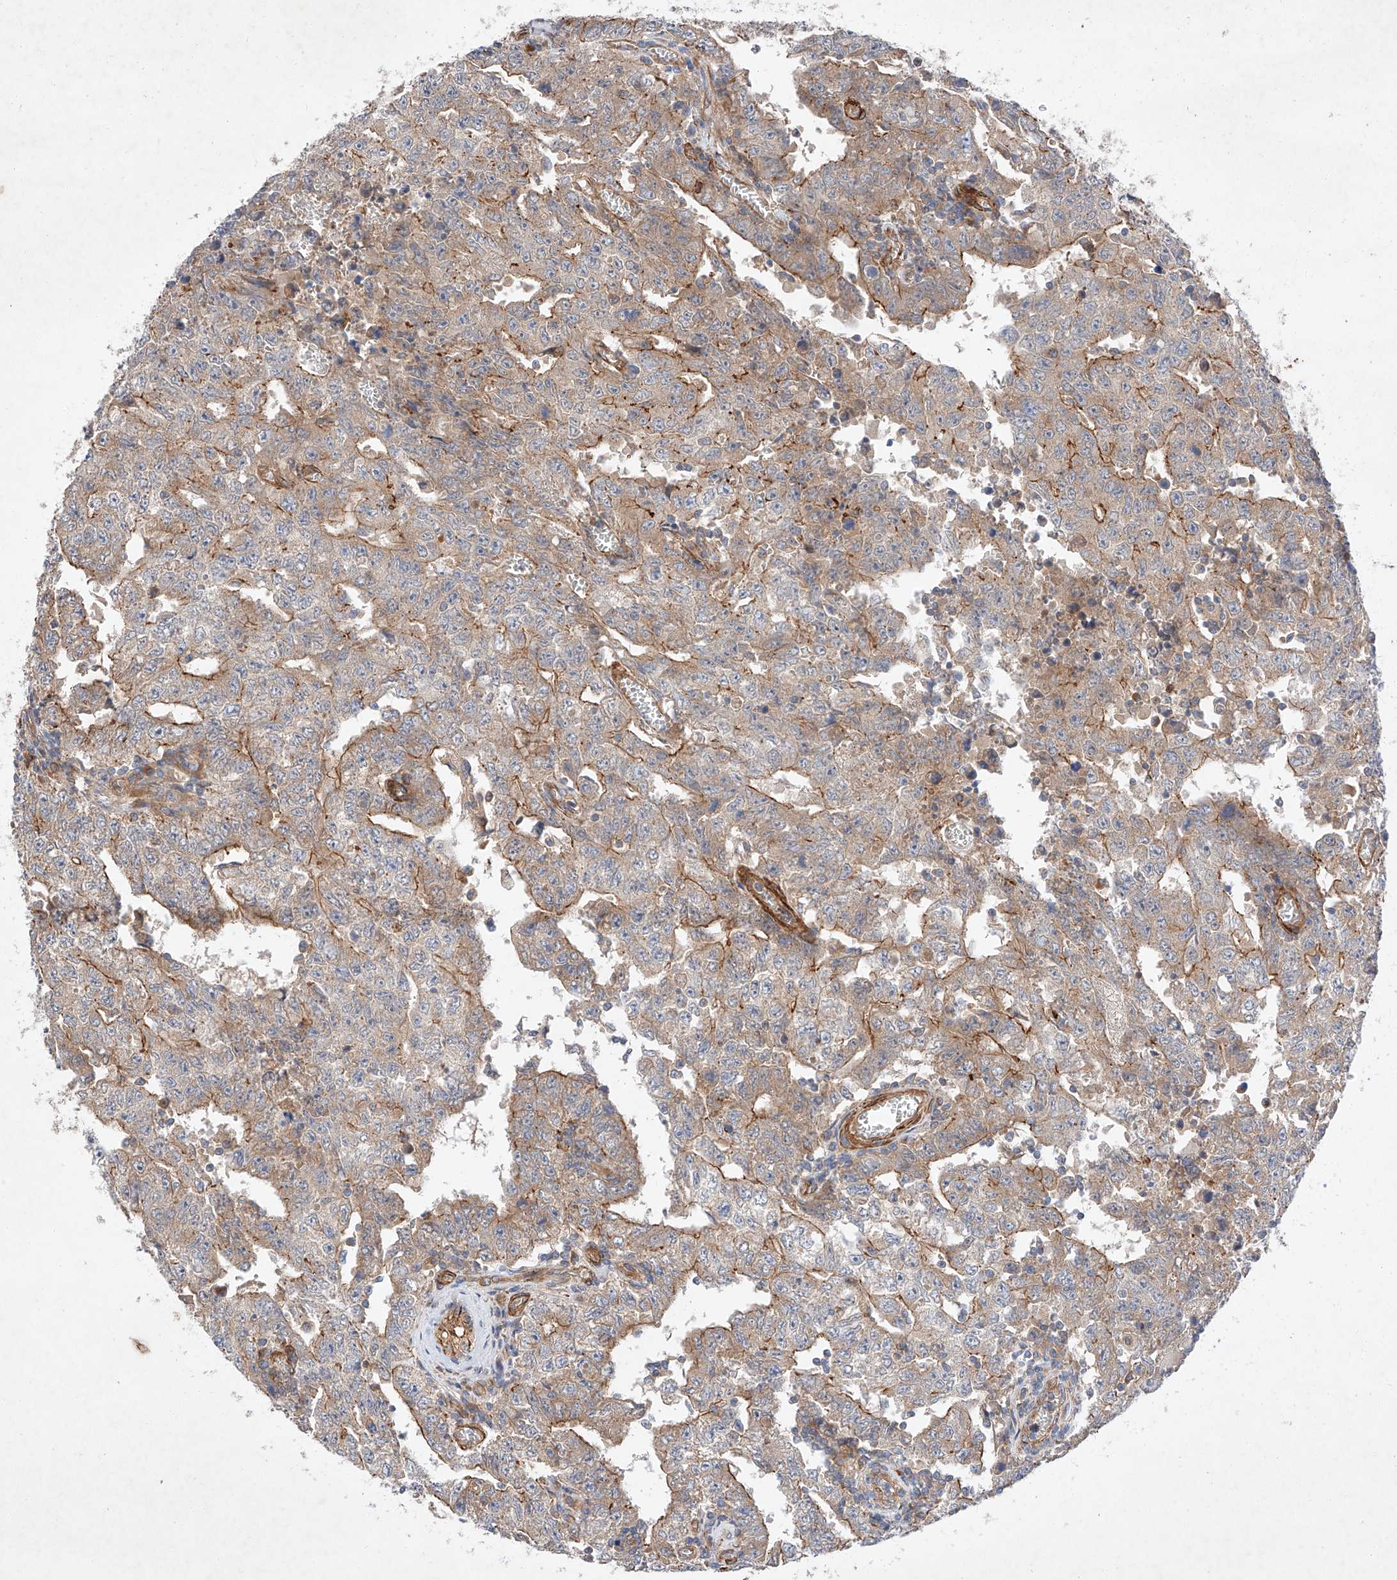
{"staining": {"intensity": "moderate", "quantity": "25%-75%", "location": "cytoplasmic/membranous"}, "tissue": "testis cancer", "cell_type": "Tumor cells", "image_type": "cancer", "snomed": [{"axis": "morphology", "description": "Carcinoma, Embryonal, NOS"}, {"axis": "topography", "description": "Testis"}], "caption": "An image showing moderate cytoplasmic/membranous positivity in about 25%-75% of tumor cells in testis cancer, as visualized by brown immunohistochemical staining.", "gene": "RAB23", "patient": {"sex": "male", "age": 26}}